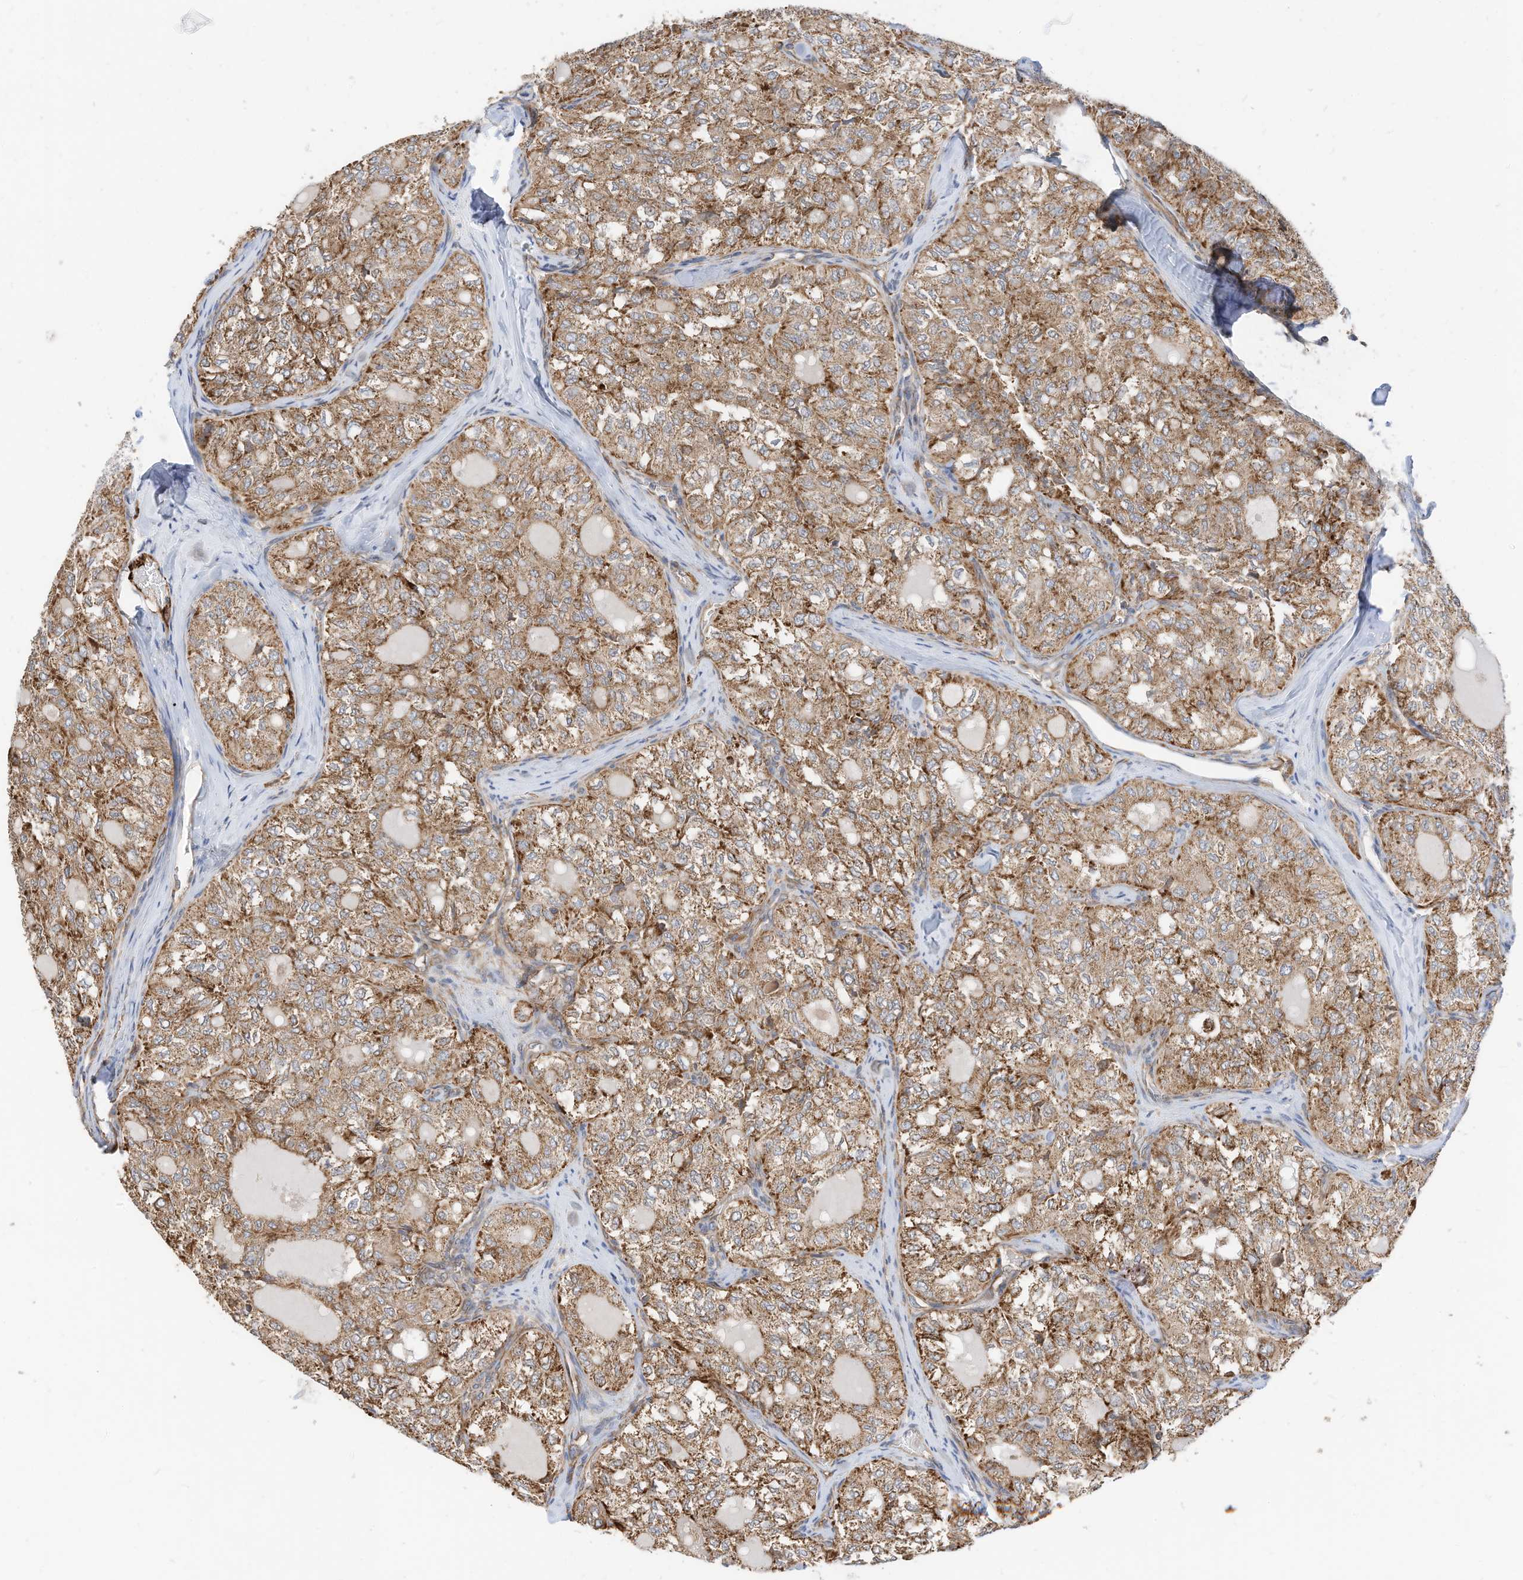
{"staining": {"intensity": "moderate", "quantity": ">75%", "location": "cytoplasmic/membranous"}, "tissue": "thyroid cancer", "cell_type": "Tumor cells", "image_type": "cancer", "snomed": [{"axis": "morphology", "description": "Follicular adenoma carcinoma, NOS"}, {"axis": "topography", "description": "Thyroid gland"}], "caption": "IHC (DAB) staining of human thyroid cancer (follicular adenoma carcinoma) exhibits moderate cytoplasmic/membranous protein expression in about >75% of tumor cells.", "gene": "METTL6", "patient": {"sex": "male", "age": 75}}